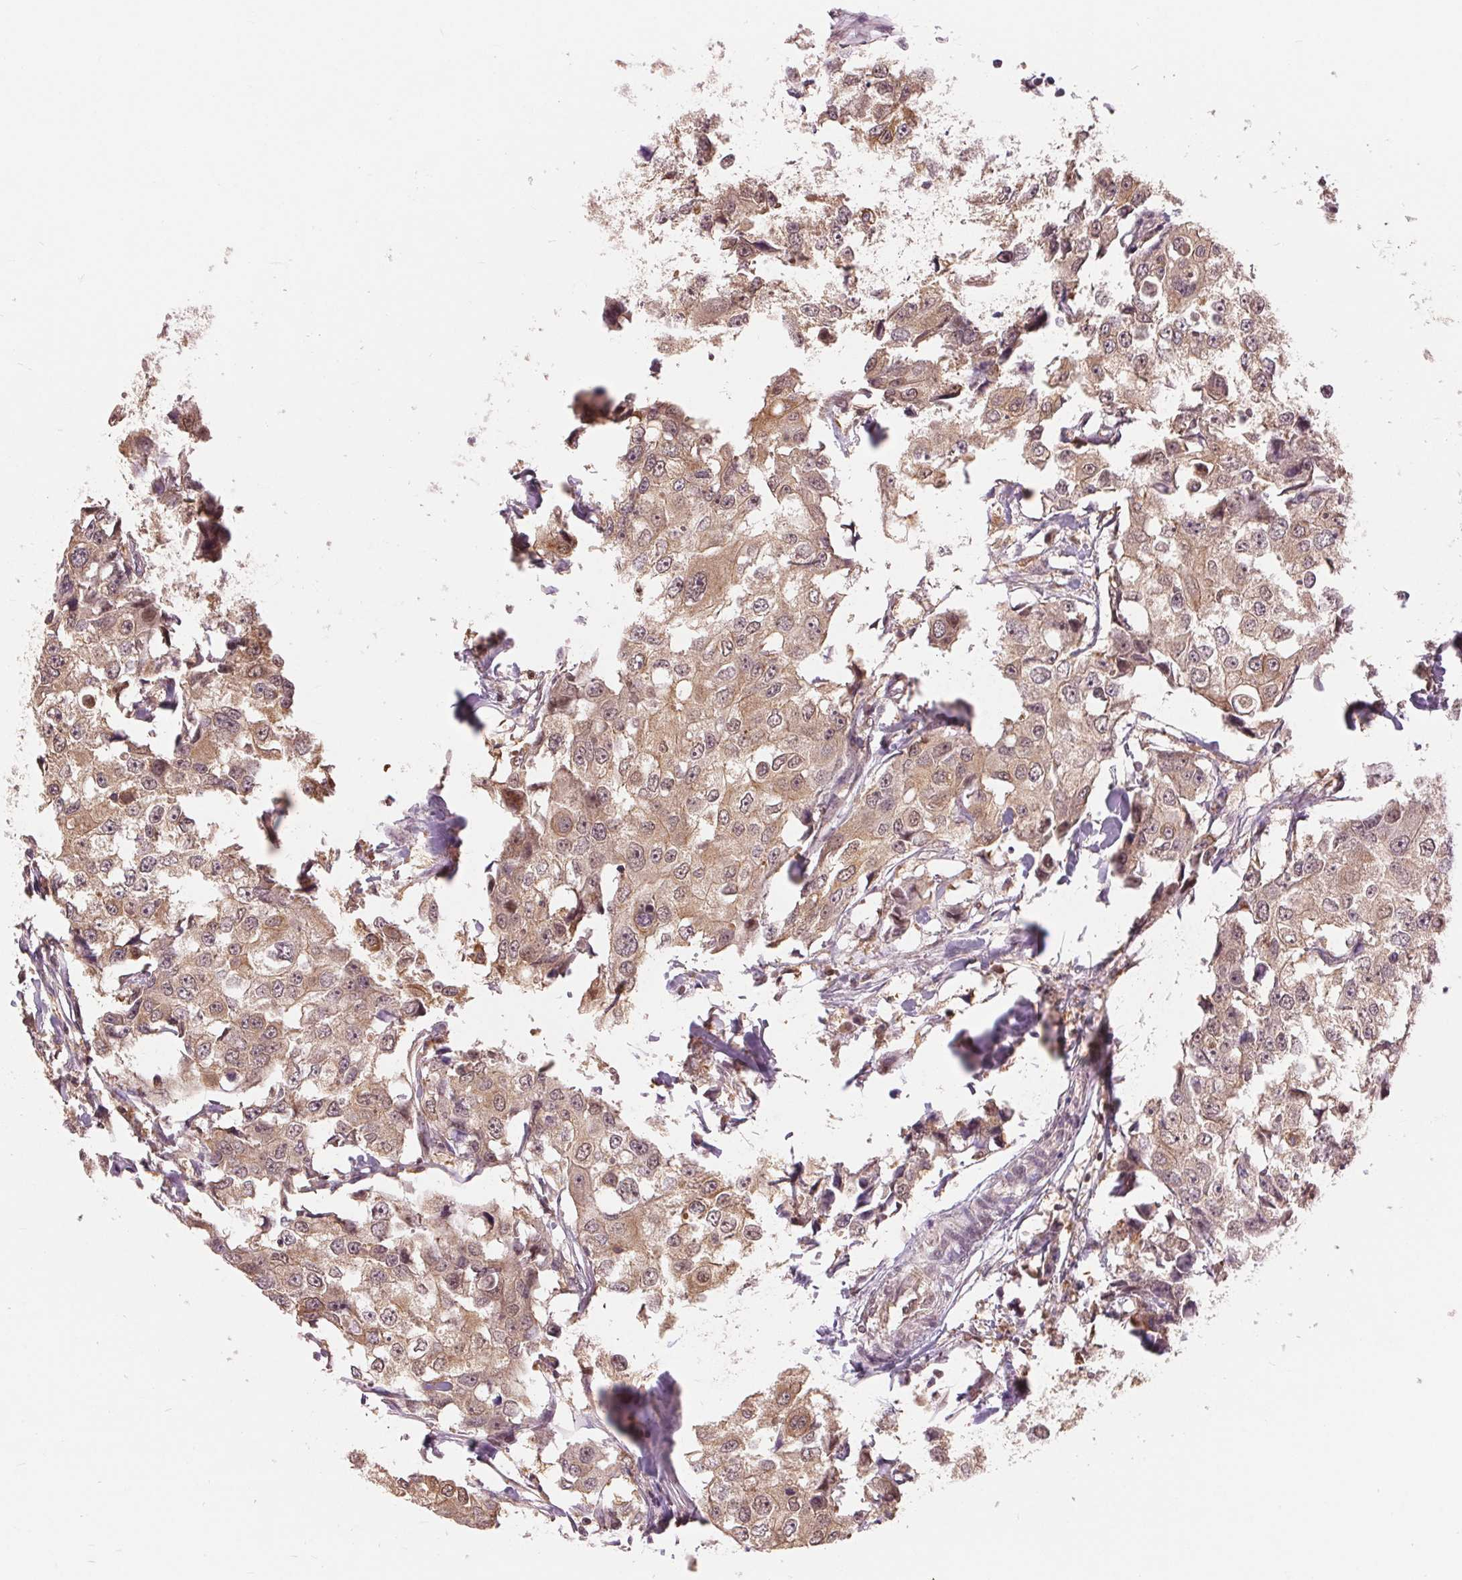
{"staining": {"intensity": "weak", "quantity": ">75%", "location": "cytoplasmic/membranous"}, "tissue": "breast cancer", "cell_type": "Tumor cells", "image_type": "cancer", "snomed": [{"axis": "morphology", "description": "Duct carcinoma"}, {"axis": "topography", "description": "Breast"}], "caption": "Immunohistochemistry (IHC) staining of breast cancer (infiltrating ductal carcinoma), which displays low levels of weak cytoplasmic/membranous expression in about >75% of tumor cells indicating weak cytoplasmic/membranous protein staining. The staining was performed using DAB (brown) for protein detection and nuclei were counterstained in hematoxylin (blue).", "gene": "TMEM273", "patient": {"sex": "female", "age": 27}}